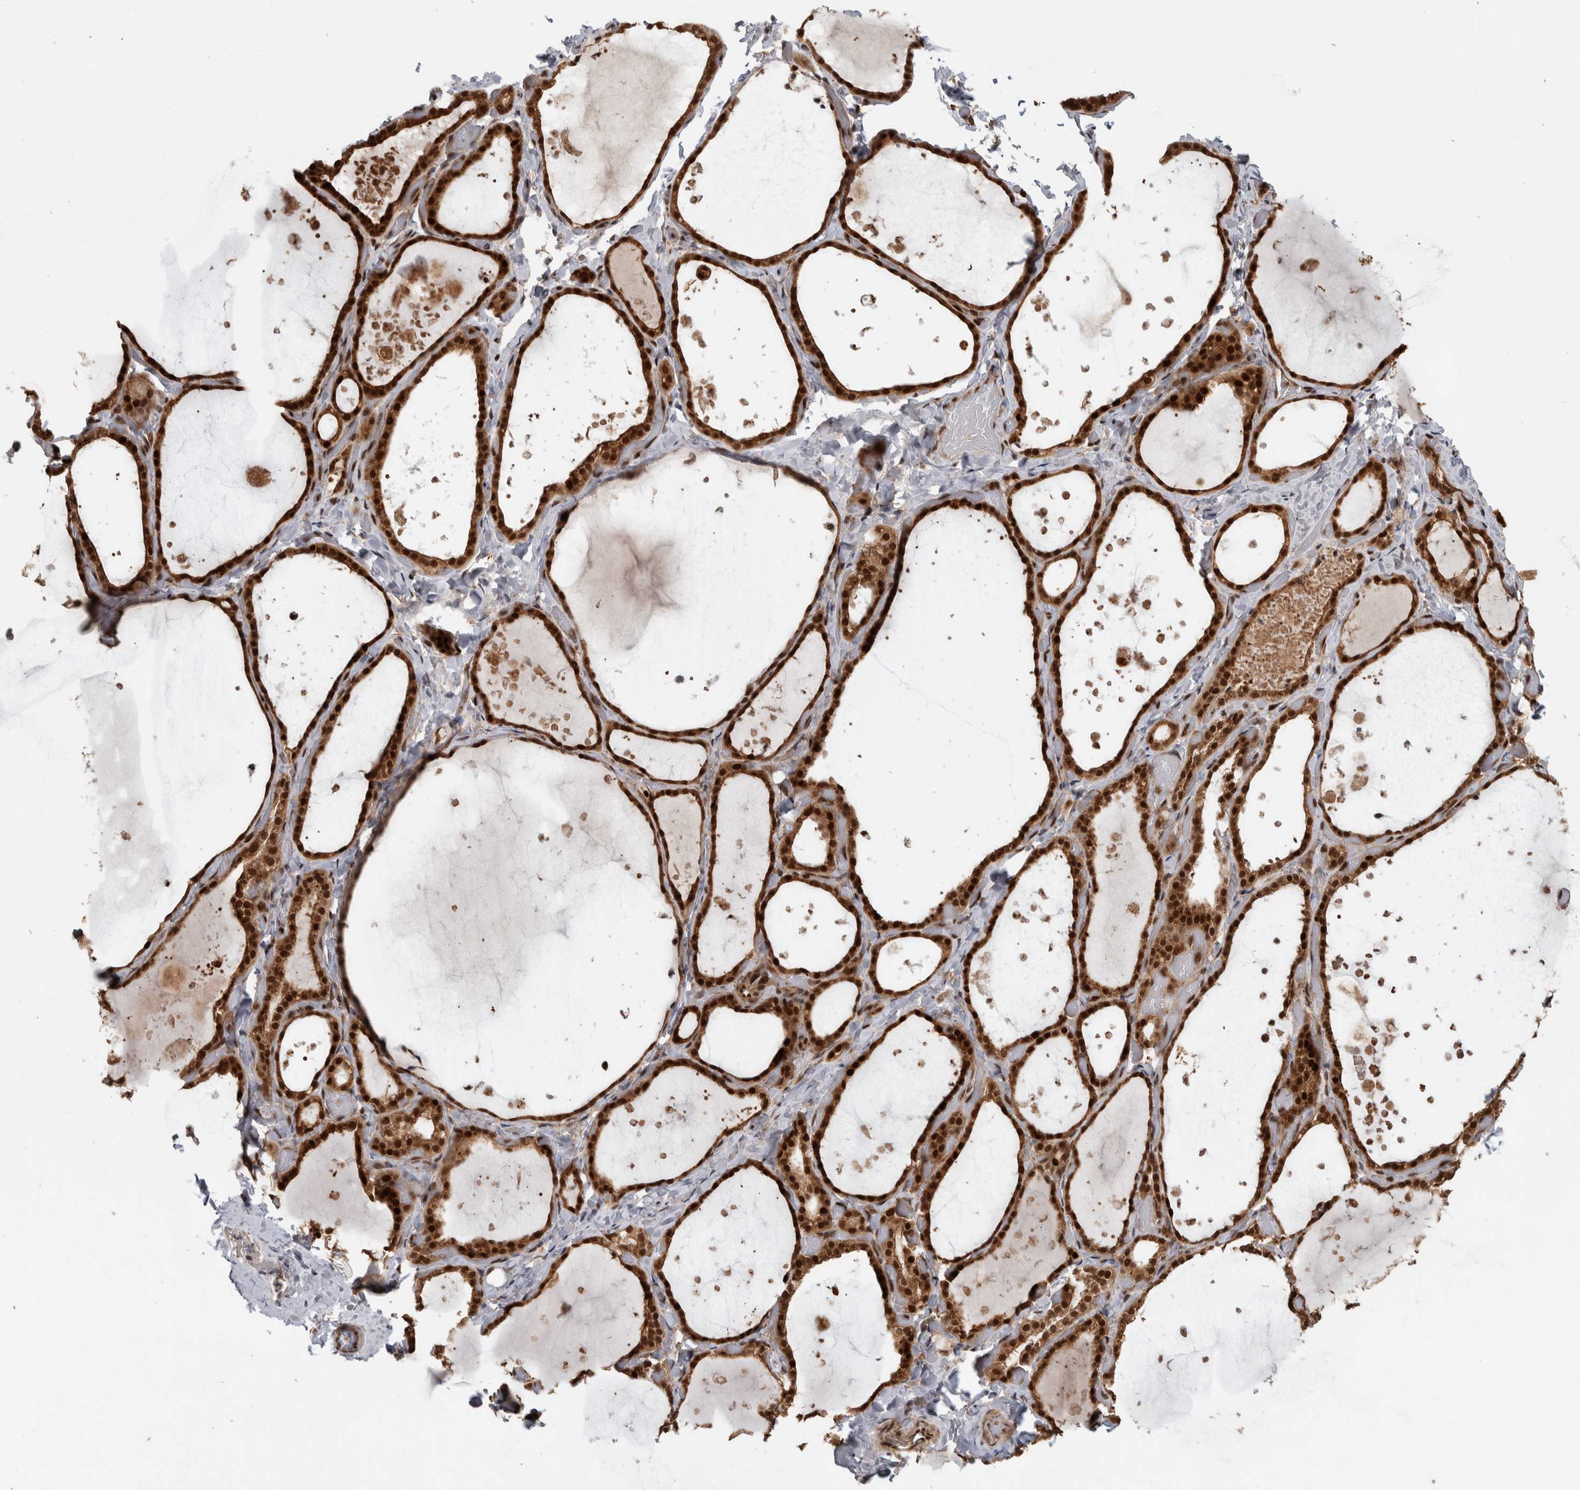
{"staining": {"intensity": "strong", "quantity": ">75%", "location": "cytoplasmic/membranous,nuclear"}, "tissue": "thyroid gland", "cell_type": "Glandular cells", "image_type": "normal", "snomed": [{"axis": "morphology", "description": "Normal tissue, NOS"}, {"axis": "topography", "description": "Thyroid gland"}], "caption": "This histopathology image demonstrates IHC staining of normal human thyroid gland, with high strong cytoplasmic/membranous,nuclear expression in about >75% of glandular cells.", "gene": "RPS6KA4", "patient": {"sex": "female", "age": 44}}